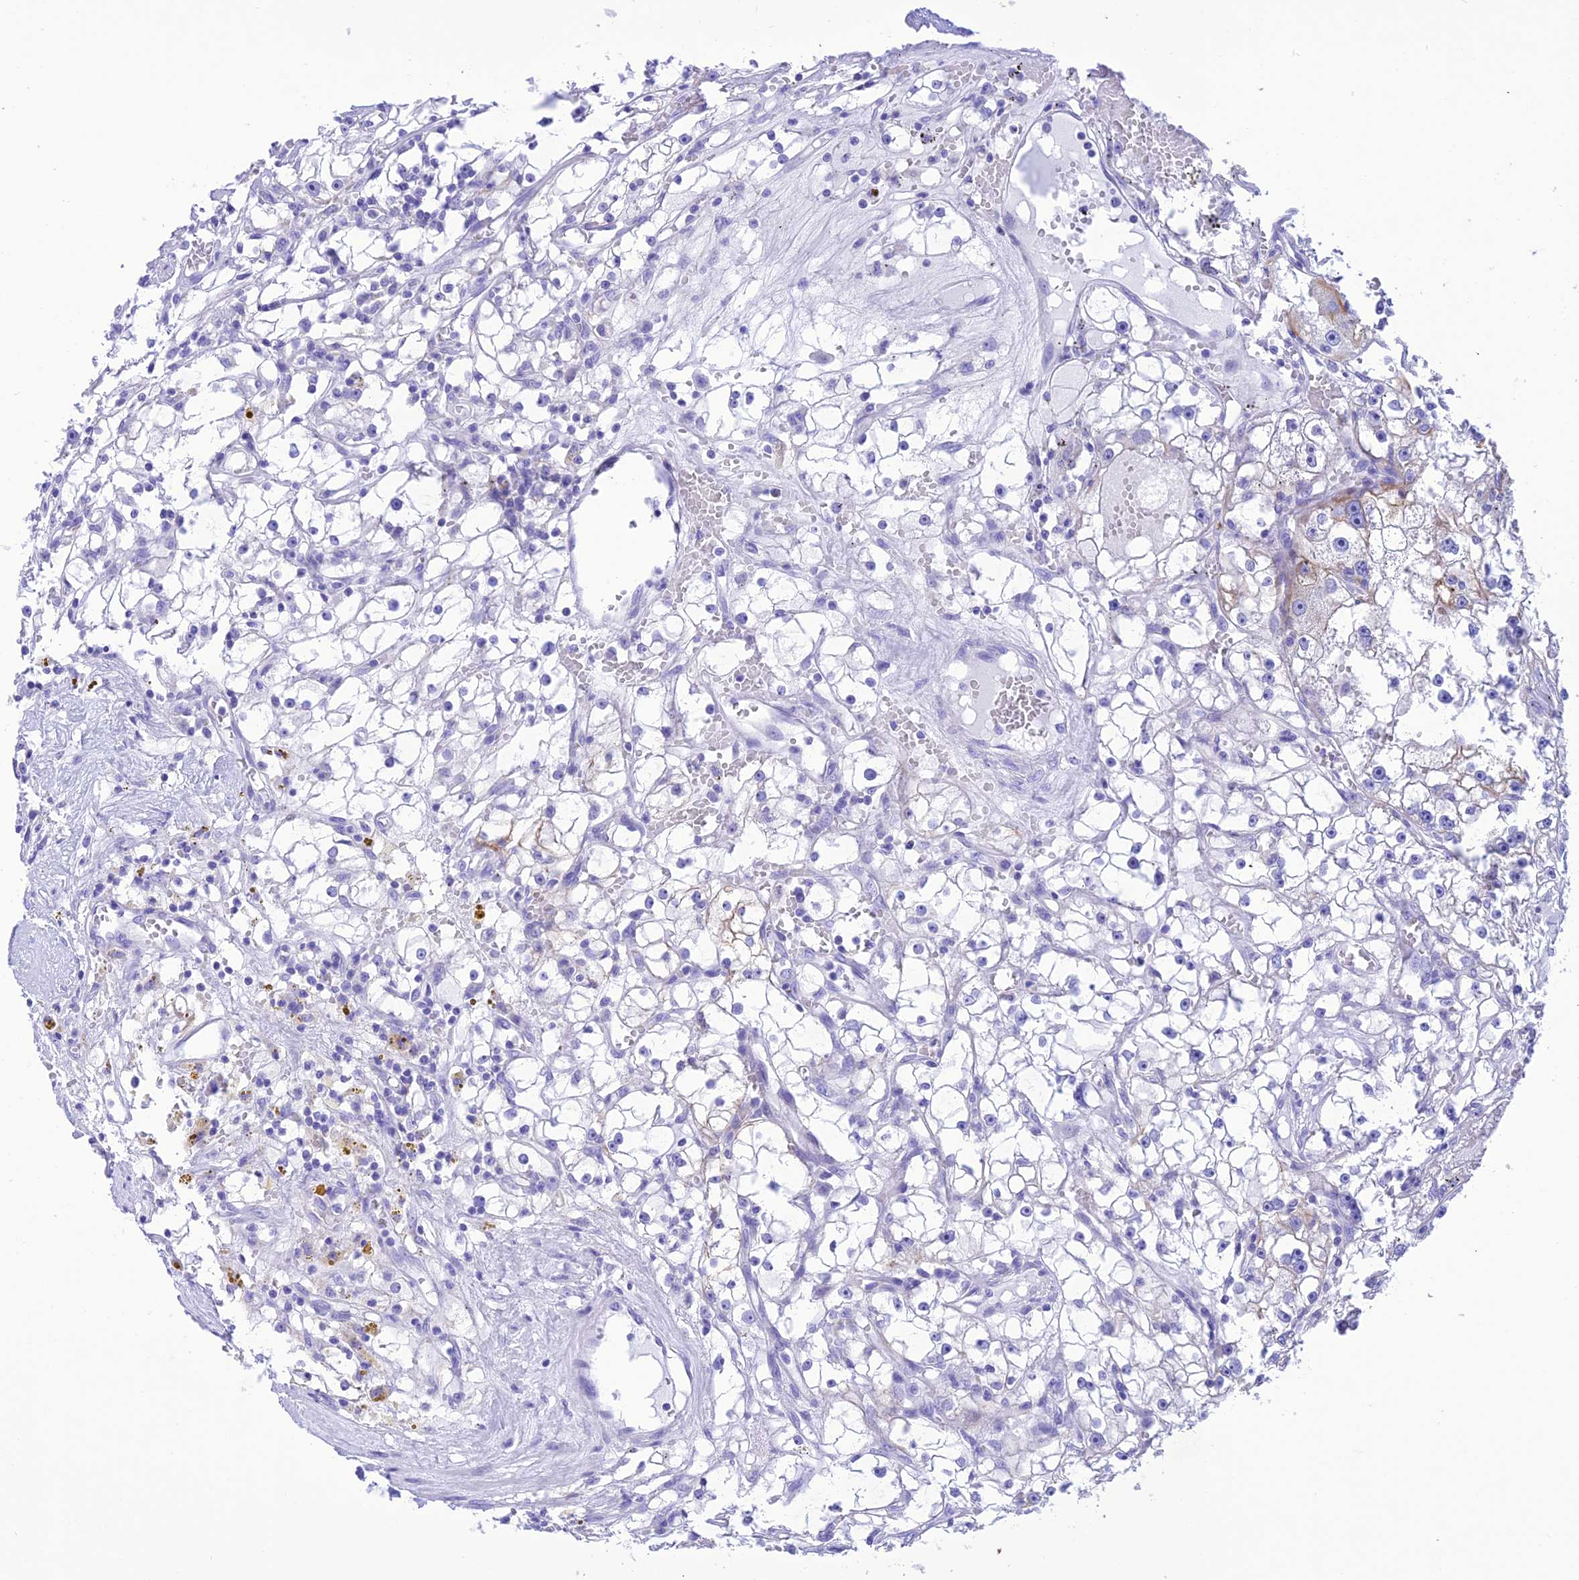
{"staining": {"intensity": "negative", "quantity": "none", "location": "none"}, "tissue": "renal cancer", "cell_type": "Tumor cells", "image_type": "cancer", "snomed": [{"axis": "morphology", "description": "Adenocarcinoma, NOS"}, {"axis": "topography", "description": "Kidney"}], "caption": "DAB immunohistochemical staining of renal adenocarcinoma shows no significant expression in tumor cells. (DAB (3,3'-diaminobenzidine) IHC, high magnification).", "gene": "VPS52", "patient": {"sex": "male", "age": 56}}